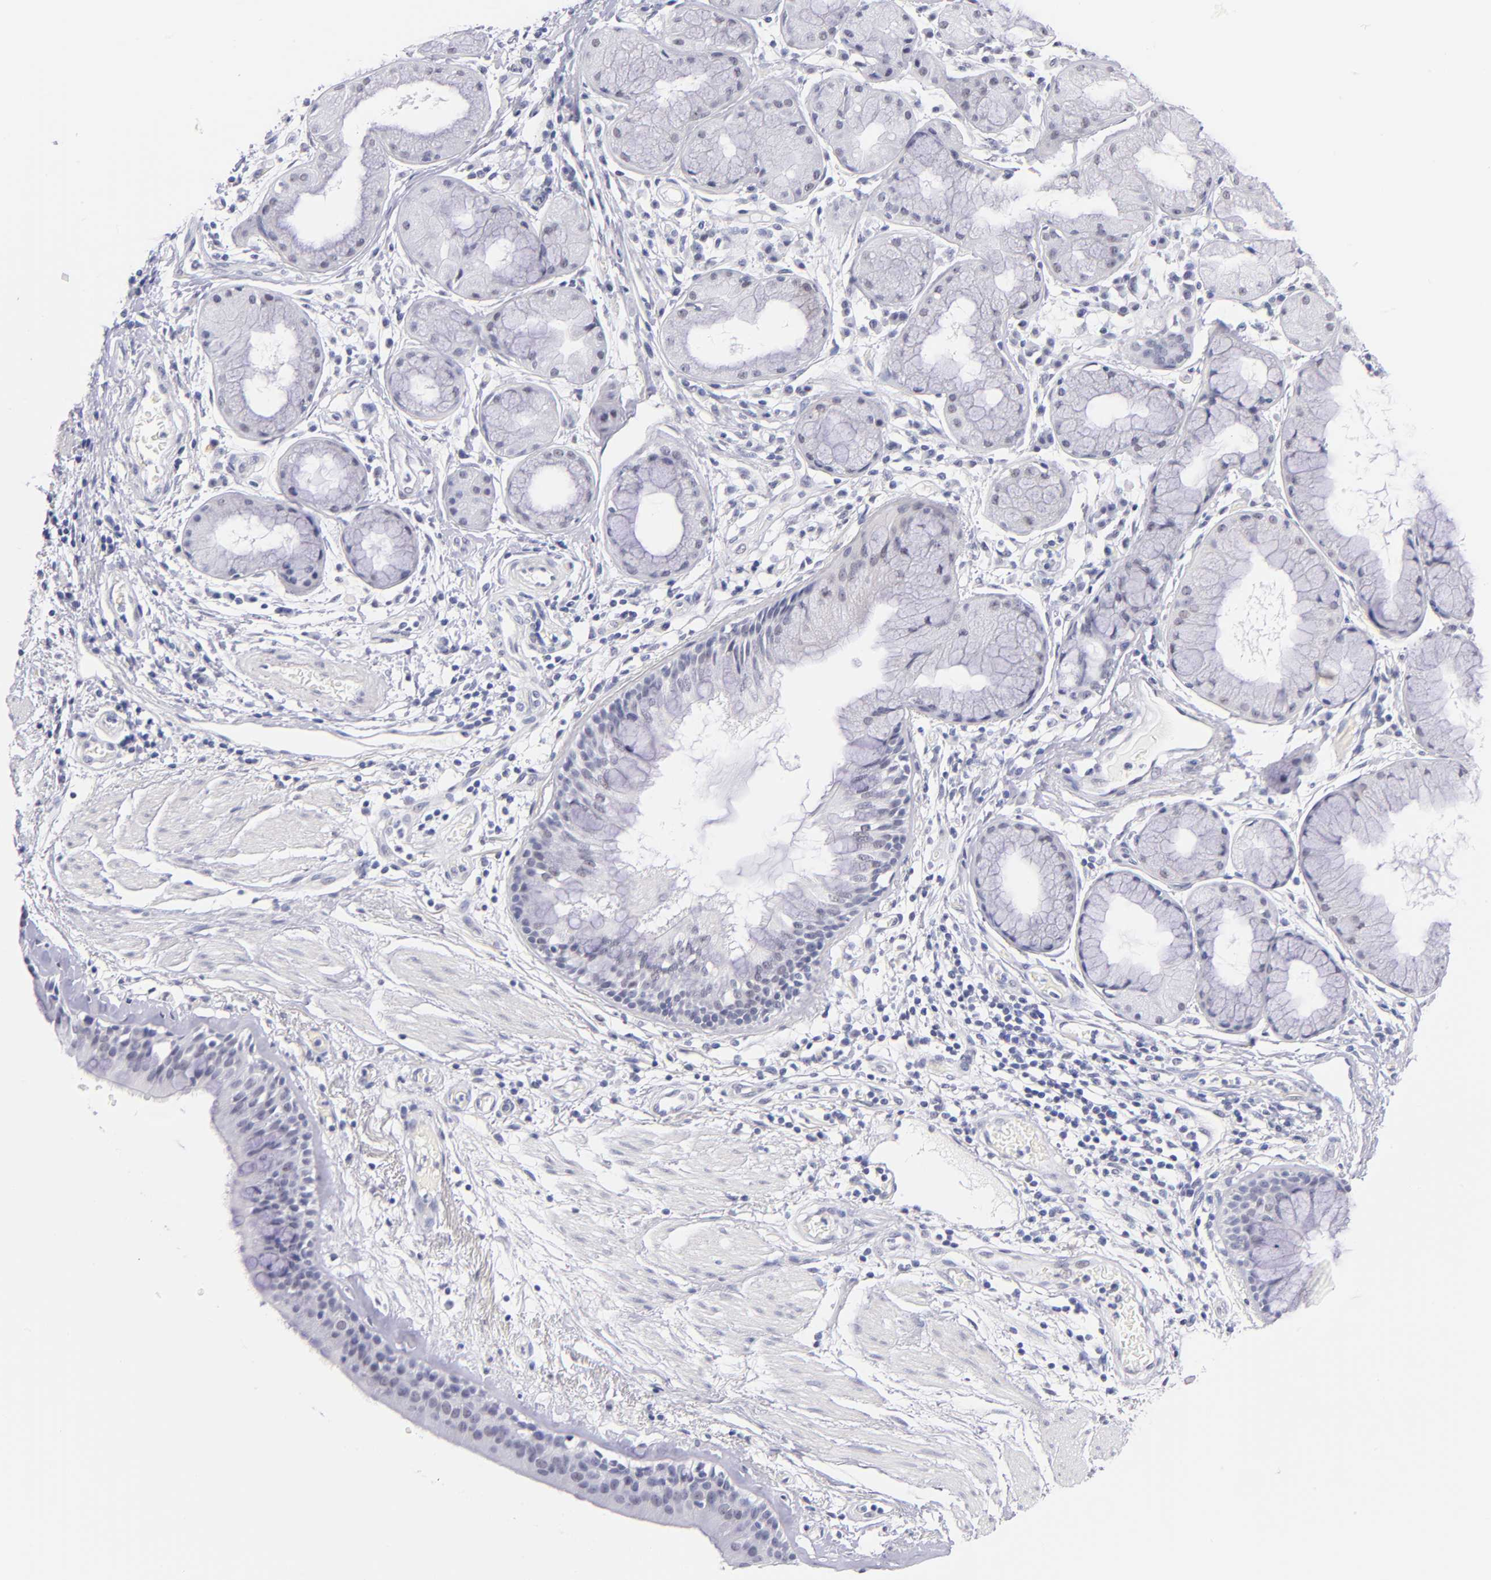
{"staining": {"intensity": "weak", "quantity": "<25%", "location": "nuclear"}, "tissue": "bronchus", "cell_type": "Respiratory epithelial cells", "image_type": "normal", "snomed": [{"axis": "morphology", "description": "Normal tissue, NOS"}, {"axis": "topography", "description": "Bronchus"}, {"axis": "topography", "description": "Lung"}], "caption": "High power microscopy image of an immunohistochemistry (IHC) histopathology image of normal bronchus, revealing no significant positivity in respiratory epithelial cells.", "gene": "SNRPB", "patient": {"sex": "female", "age": 57}}